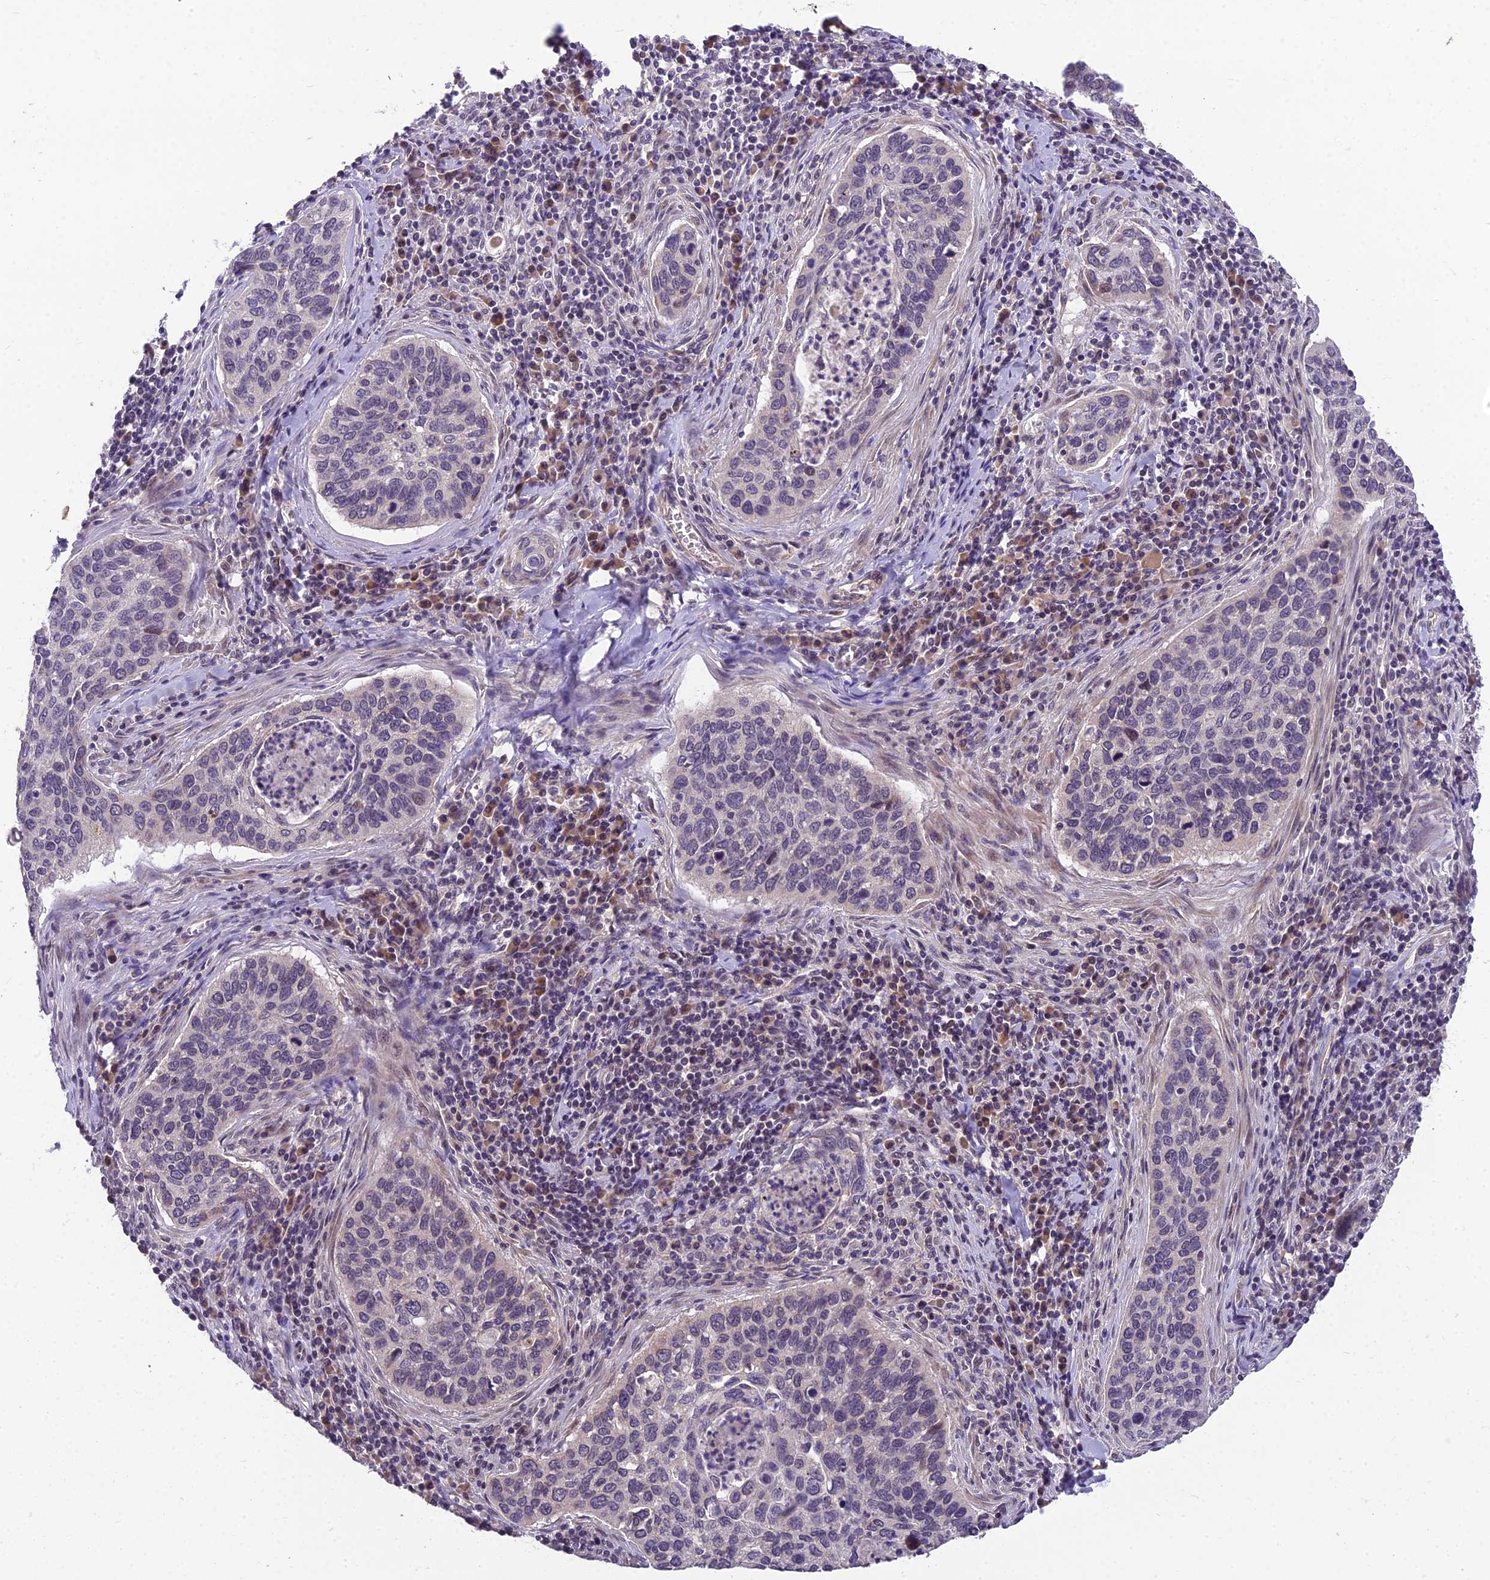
{"staining": {"intensity": "negative", "quantity": "none", "location": "none"}, "tissue": "cervical cancer", "cell_type": "Tumor cells", "image_type": "cancer", "snomed": [{"axis": "morphology", "description": "Squamous cell carcinoma, NOS"}, {"axis": "topography", "description": "Cervix"}], "caption": "This photomicrograph is of cervical cancer stained with immunohistochemistry (IHC) to label a protein in brown with the nuclei are counter-stained blue. There is no staining in tumor cells.", "gene": "ZNF333", "patient": {"sex": "female", "age": 53}}